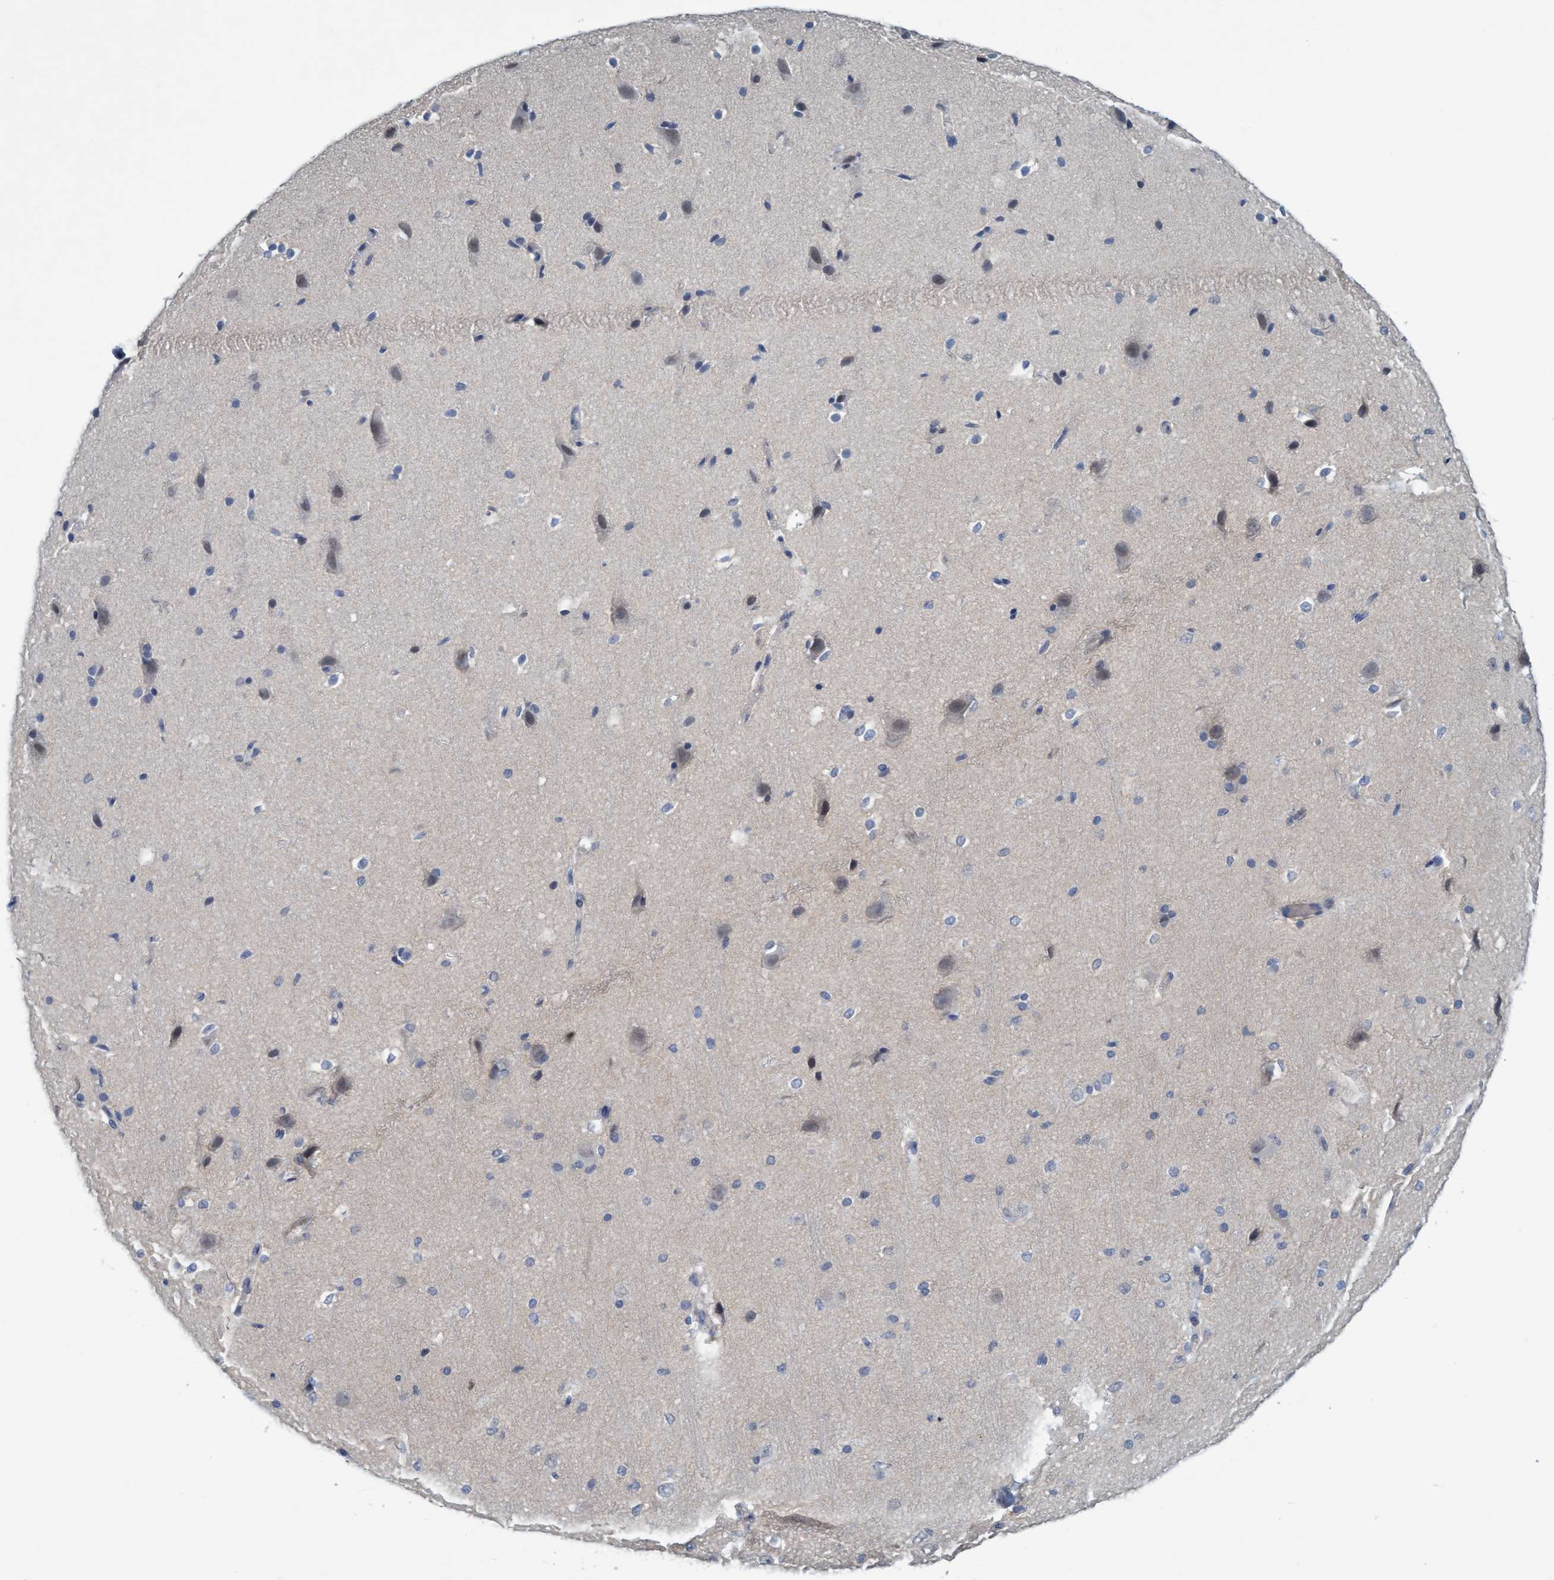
{"staining": {"intensity": "negative", "quantity": "none", "location": "none"}, "tissue": "cerebral cortex", "cell_type": "Endothelial cells", "image_type": "normal", "snomed": [{"axis": "morphology", "description": "Normal tissue, NOS"}, {"axis": "morphology", "description": "Developmental malformation"}, {"axis": "topography", "description": "Cerebral cortex"}], "caption": "The photomicrograph demonstrates no staining of endothelial cells in unremarkable cerebral cortex.", "gene": "RNF208", "patient": {"sex": "female", "age": 30}}